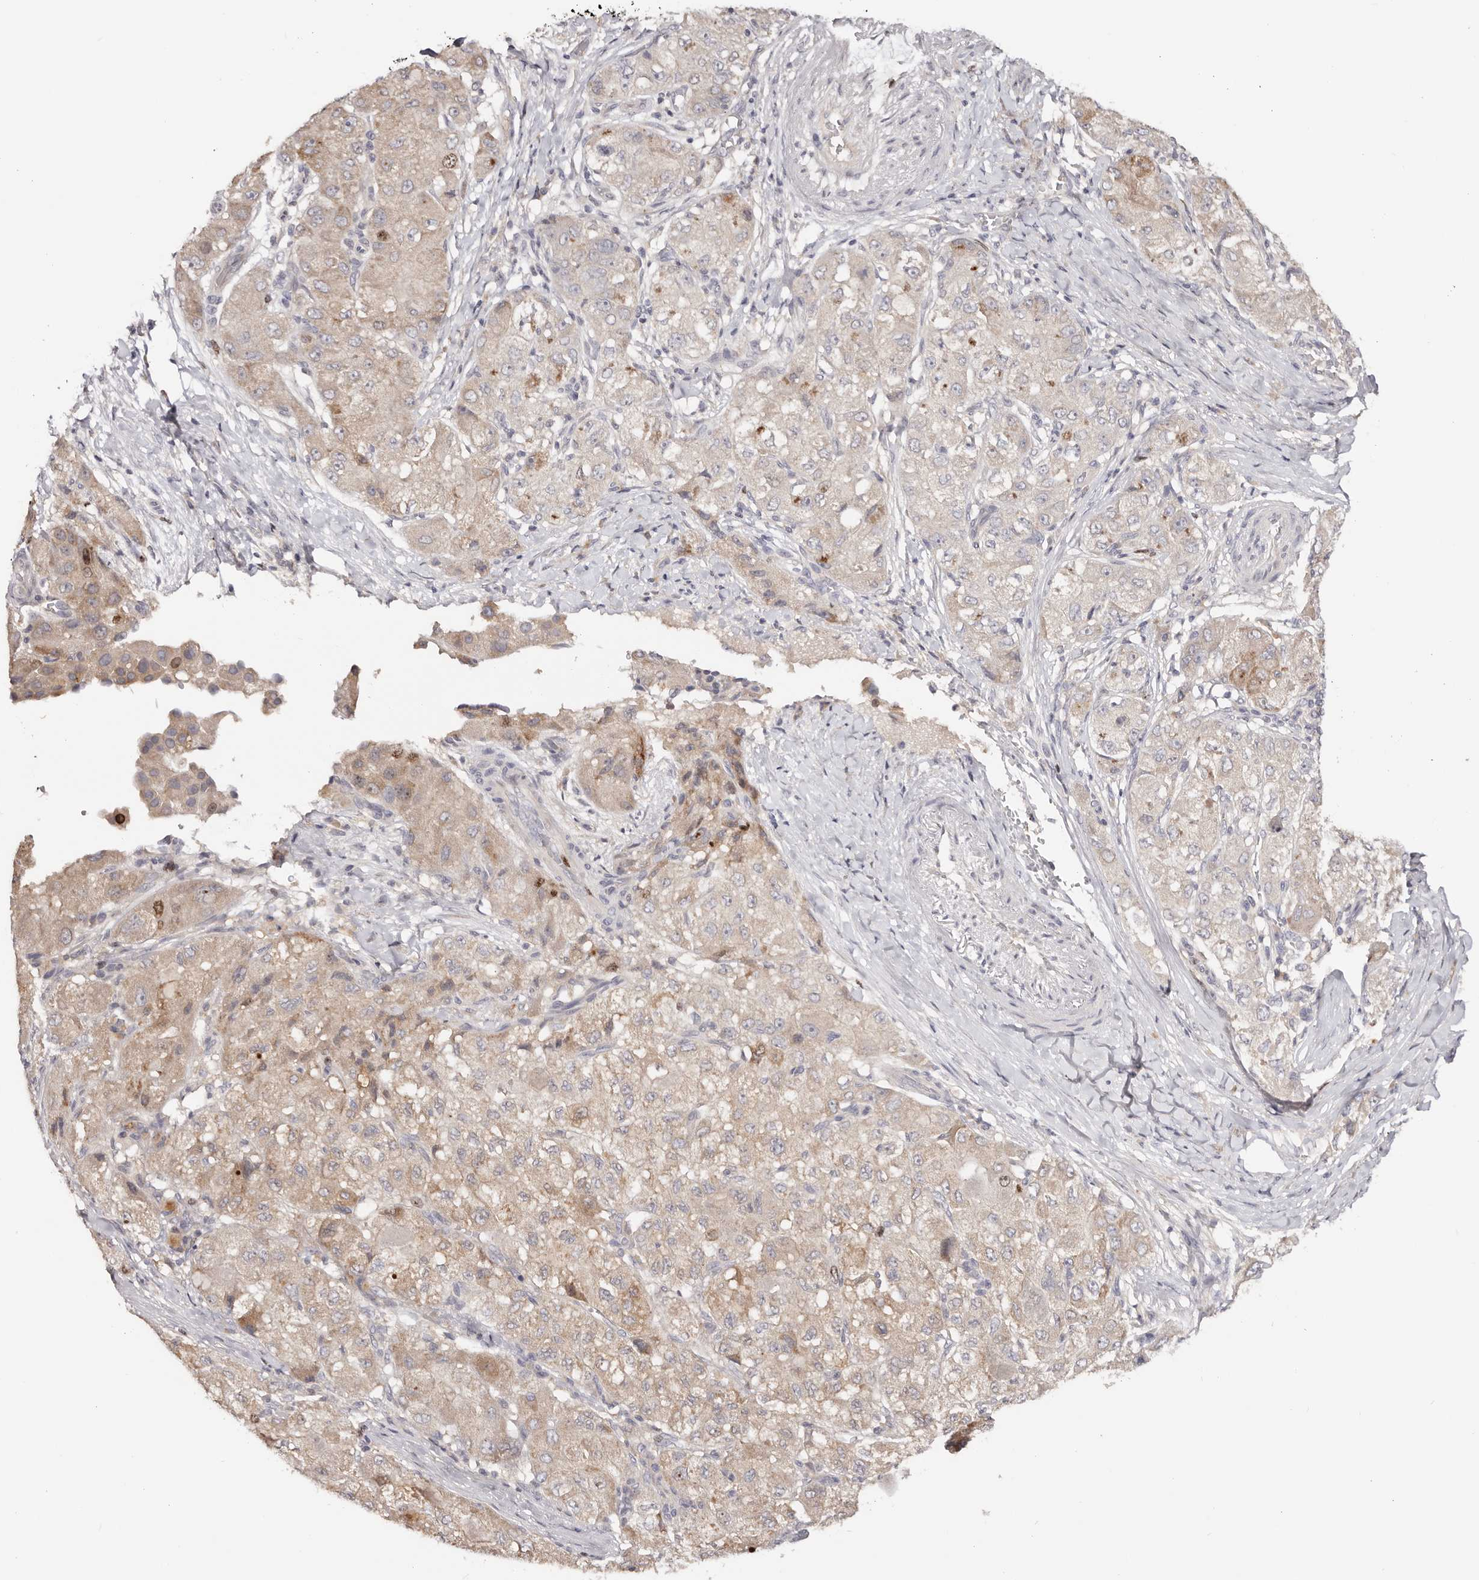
{"staining": {"intensity": "weak", "quantity": "25%-75%", "location": "cytoplasmic/membranous"}, "tissue": "liver cancer", "cell_type": "Tumor cells", "image_type": "cancer", "snomed": [{"axis": "morphology", "description": "Carcinoma, Hepatocellular, NOS"}, {"axis": "topography", "description": "Liver"}], "caption": "There is low levels of weak cytoplasmic/membranous expression in tumor cells of liver cancer, as demonstrated by immunohistochemical staining (brown color).", "gene": "CCDC190", "patient": {"sex": "male", "age": 80}}